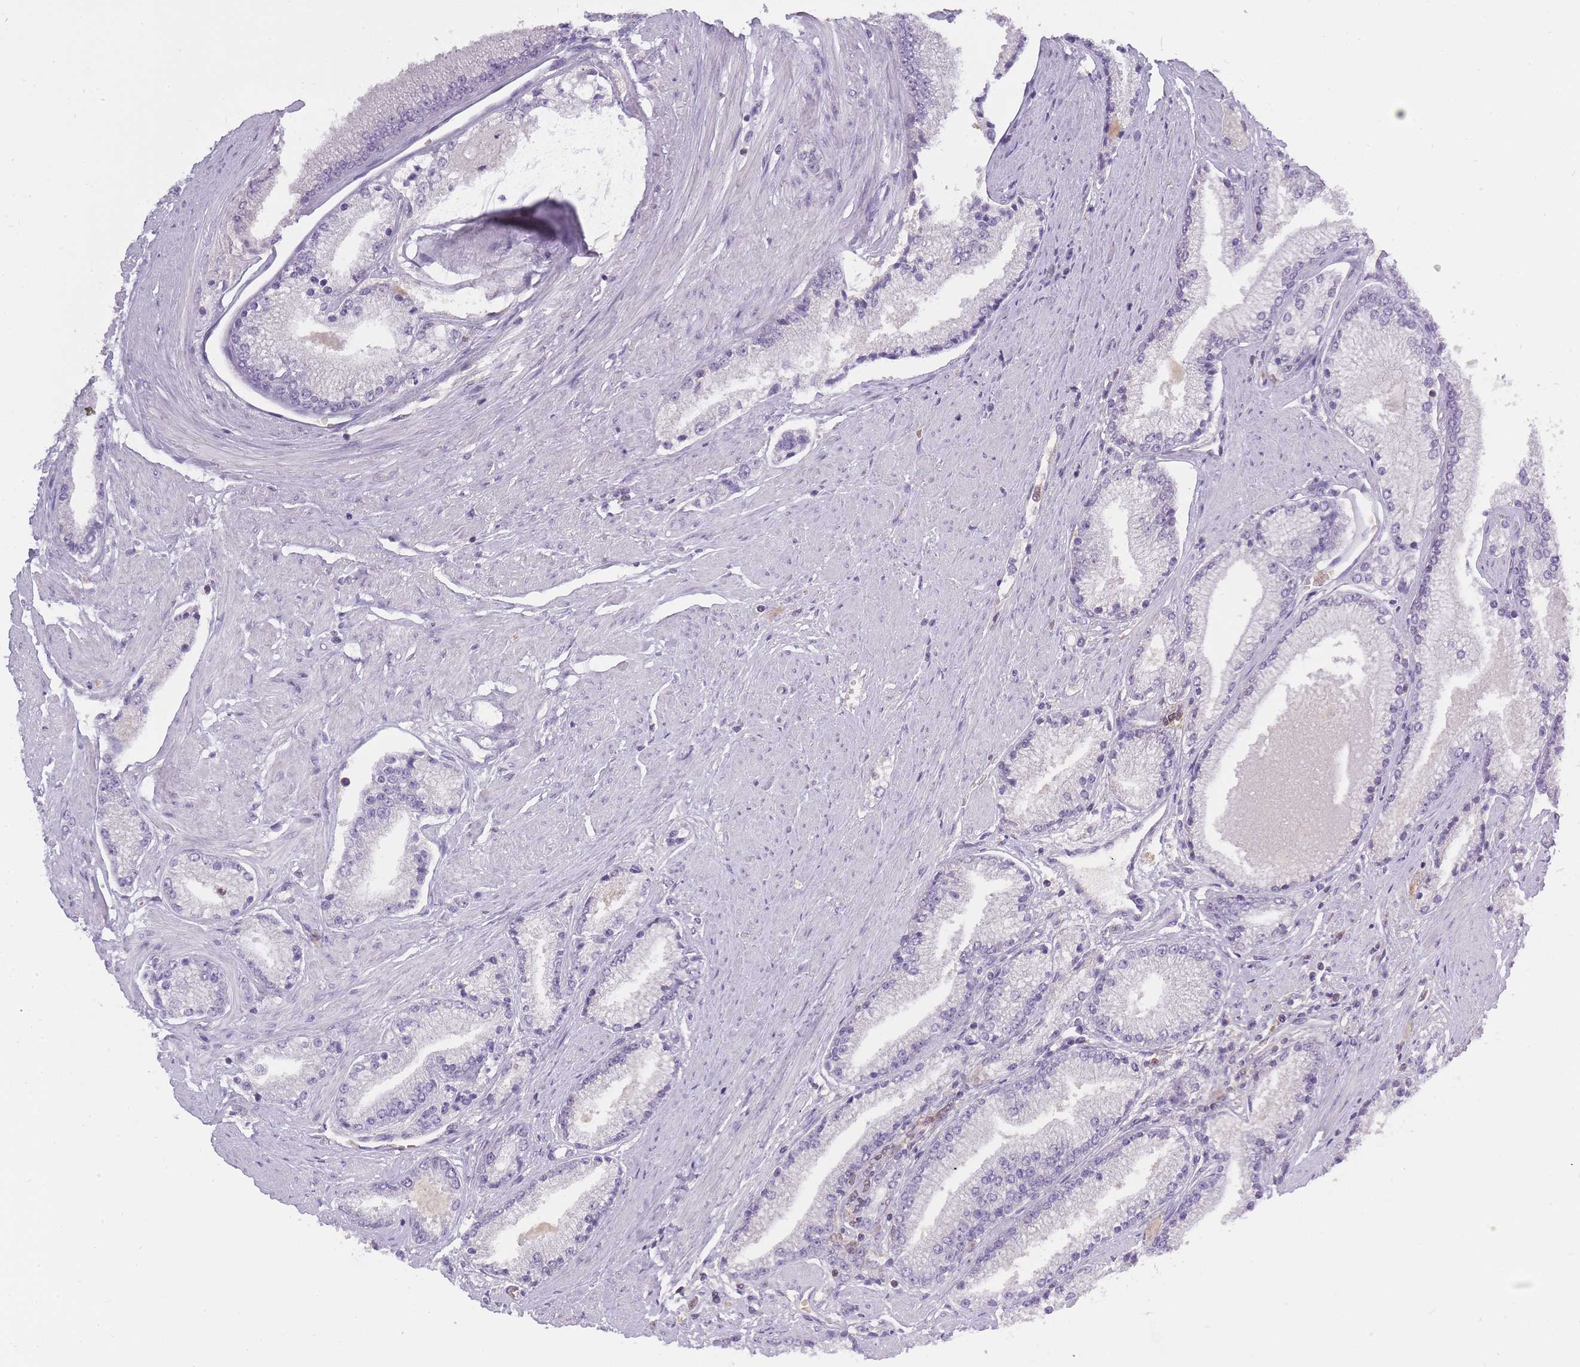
{"staining": {"intensity": "negative", "quantity": "none", "location": "none"}, "tissue": "prostate cancer", "cell_type": "Tumor cells", "image_type": "cancer", "snomed": [{"axis": "morphology", "description": "Adenocarcinoma, High grade"}, {"axis": "topography", "description": "Prostate"}], "caption": "Immunohistochemistry micrograph of prostate adenocarcinoma (high-grade) stained for a protein (brown), which displays no staining in tumor cells.", "gene": "CXorf38", "patient": {"sex": "male", "age": 67}}